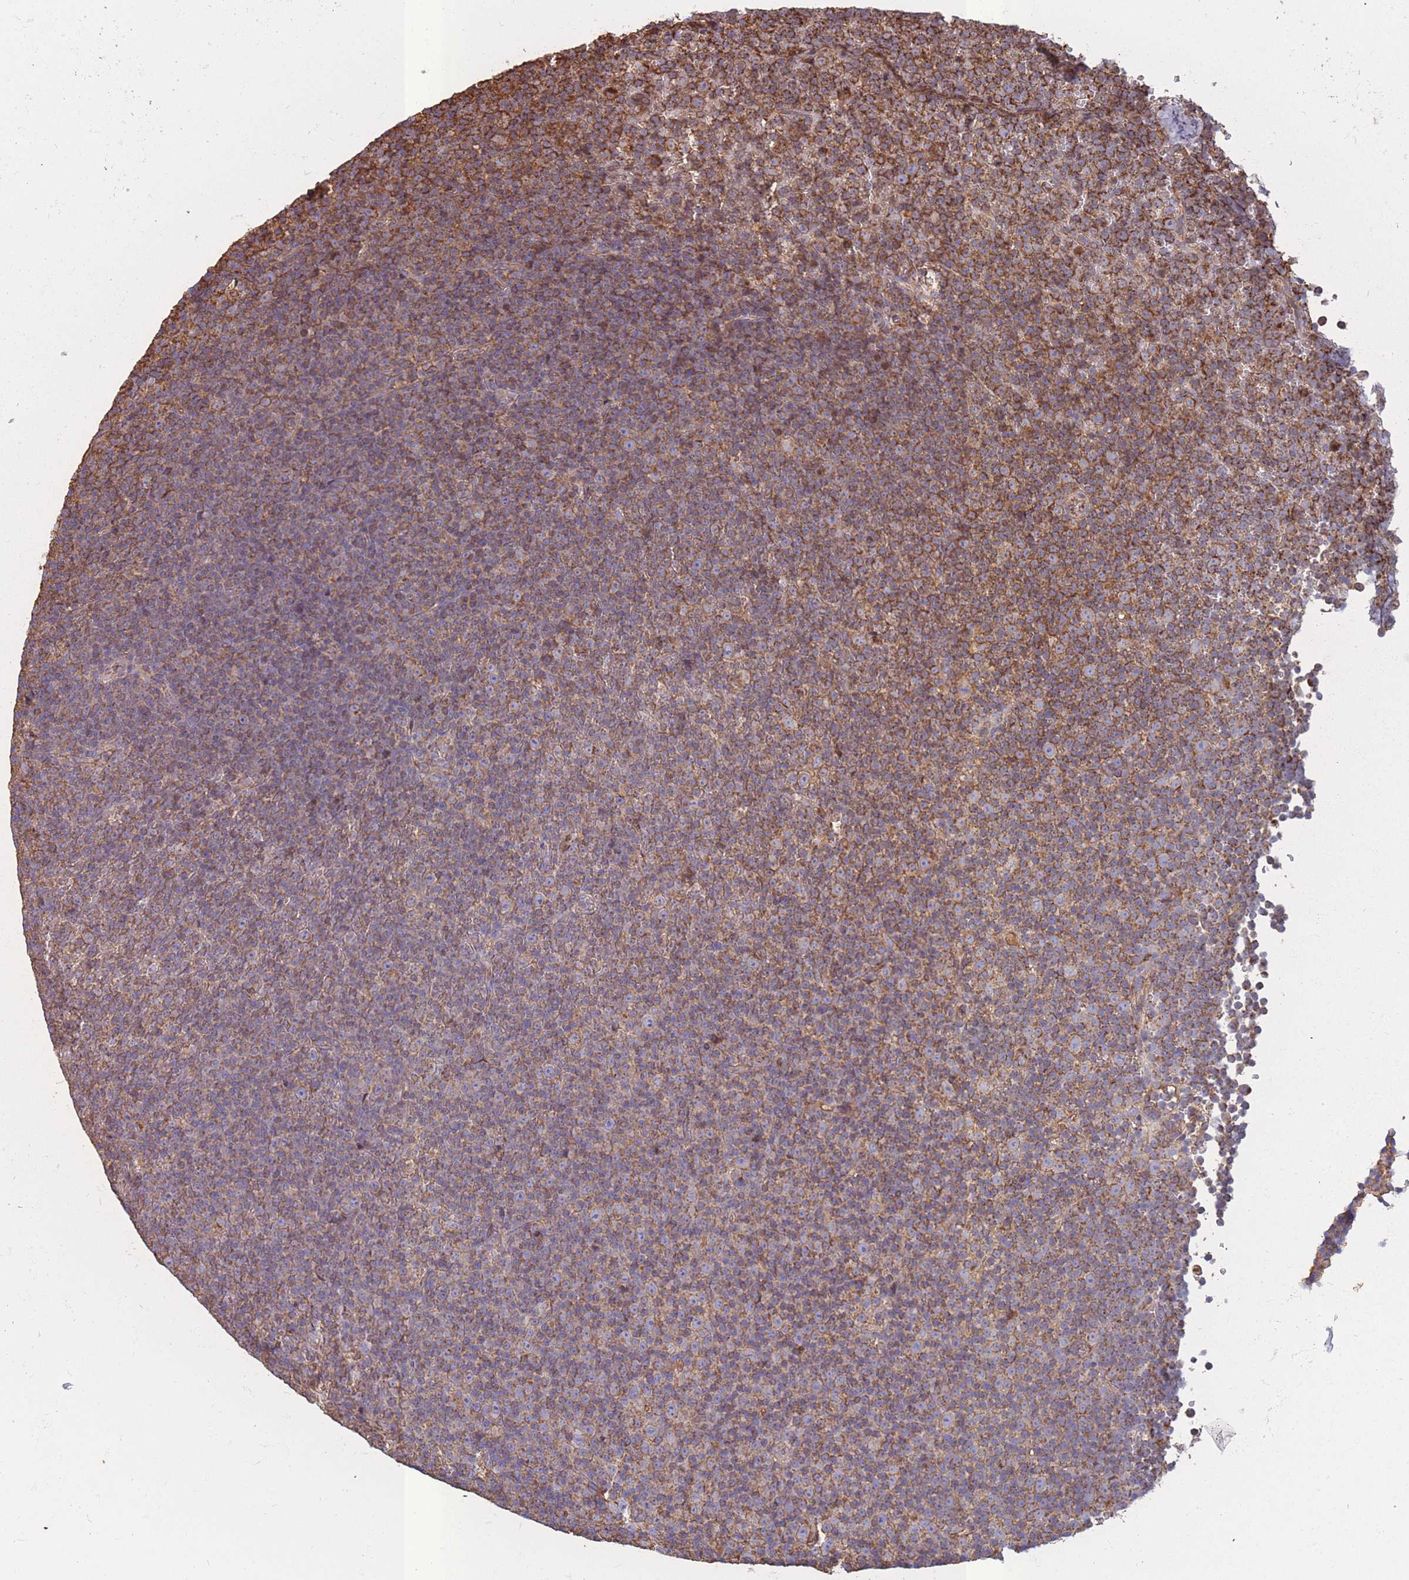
{"staining": {"intensity": "moderate", "quantity": "25%-75%", "location": "cytoplasmic/membranous"}, "tissue": "lymphoma", "cell_type": "Tumor cells", "image_type": "cancer", "snomed": [{"axis": "morphology", "description": "Malignant lymphoma, non-Hodgkin's type, Low grade"}, {"axis": "topography", "description": "Lymph node"}], "caption": "Protein staining demonstrates moderate cytoplasmic/membranous expression in about 25%-75% of tumor cells in lymphoma.", "gene": "KAT2A", "patient": {"sex": "female", "age": 67}}